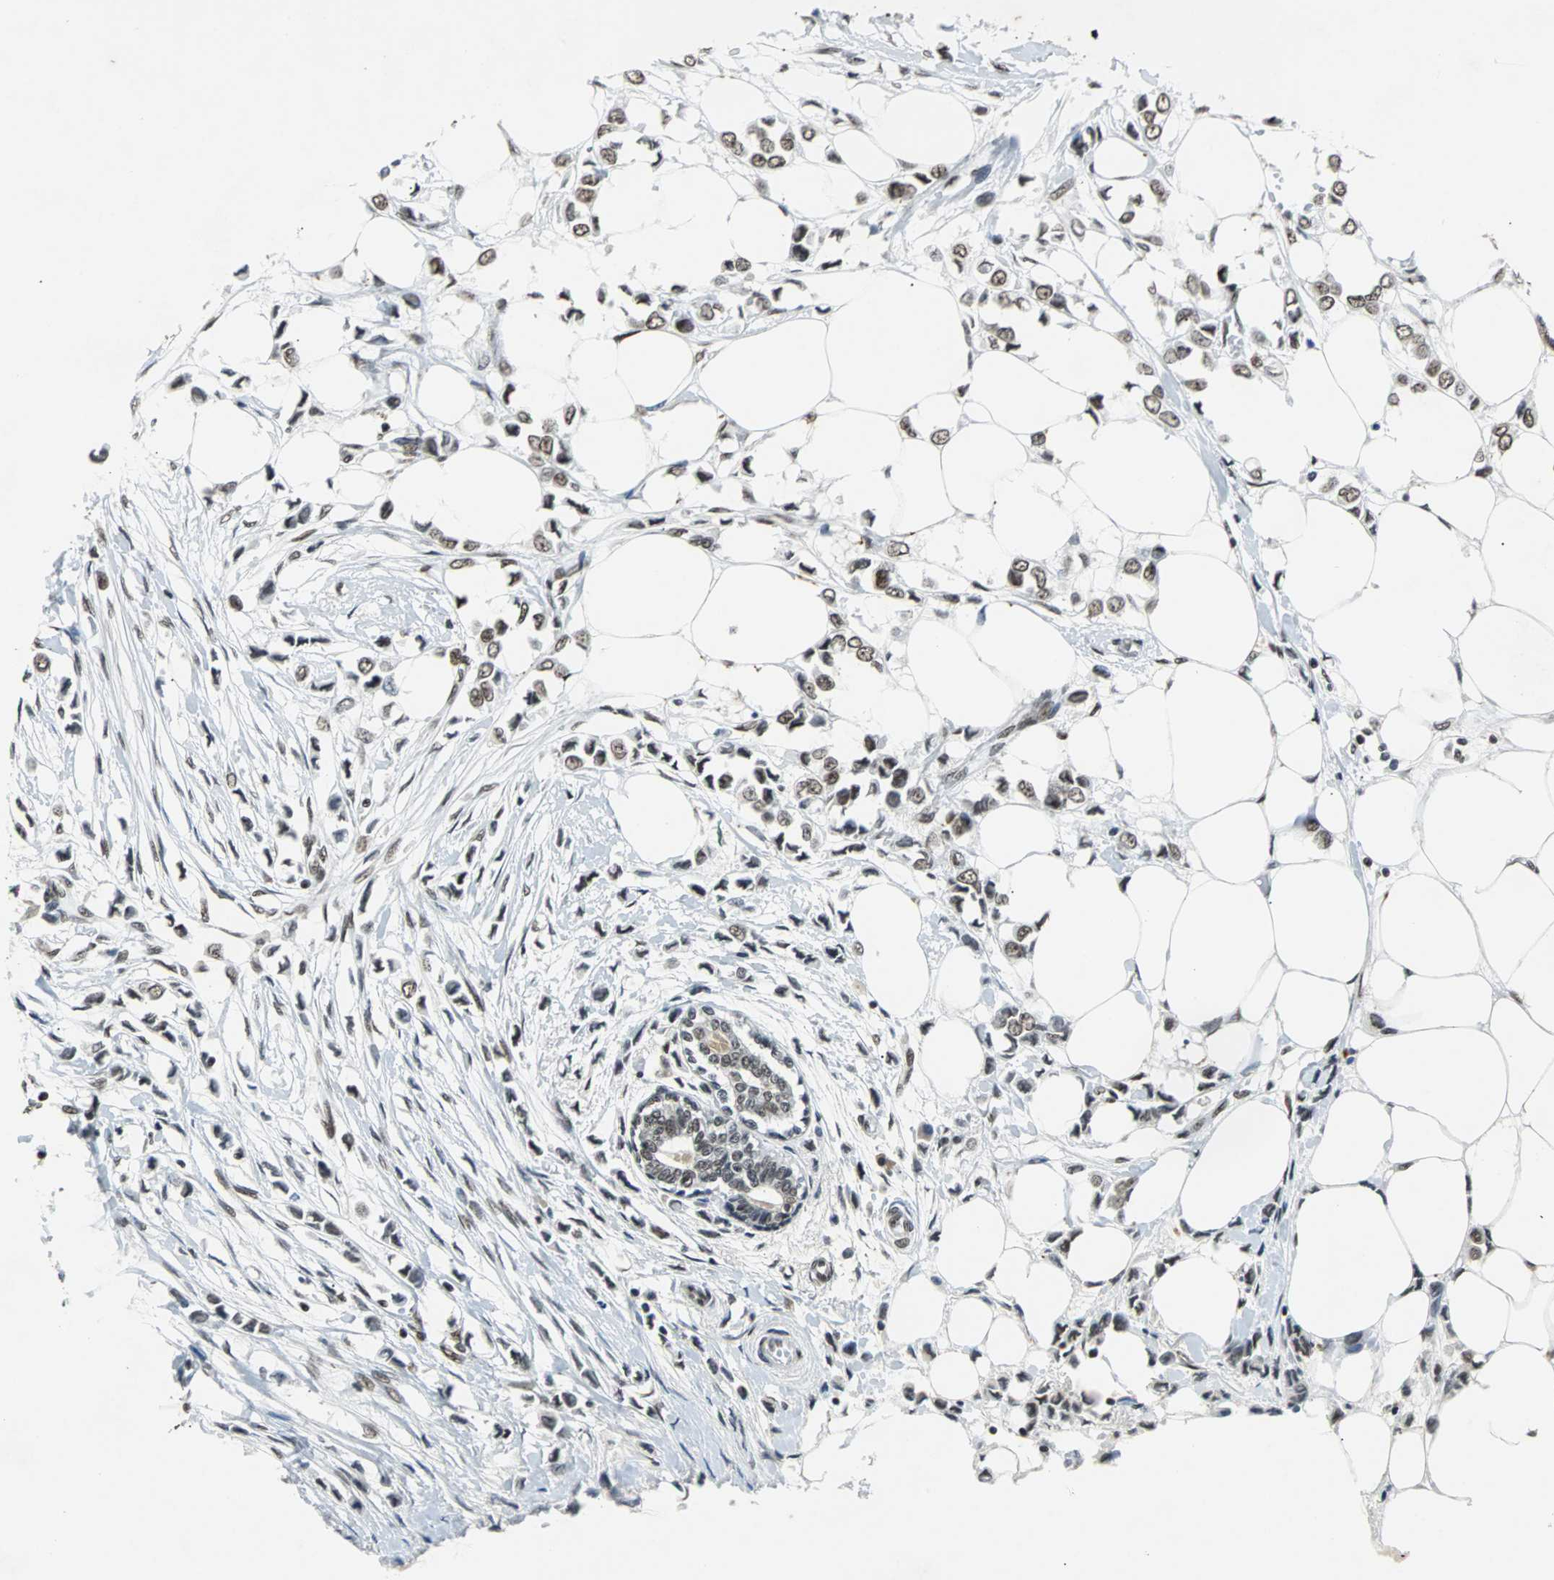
{"staining": {"intensity": "weak", "quantity": ">75%", "location": "nuclear"}, "tissue": "breast cancer", "cell_type": "Tumor cells", "image_type": "cancer", "snomed": [{"axis": "morphology", "description": "Lobular carcinoma"}, {"axis": "topography", "description": "Breast"}], "caption": "There is low levels of weak nuclear staining in tumor cells of lobular carcinoma (breast), as demonstrated by immunohistochemical staining (brown color).", "gene": "GATAD2A", "patient": {"sex": "female", "age": 51}}